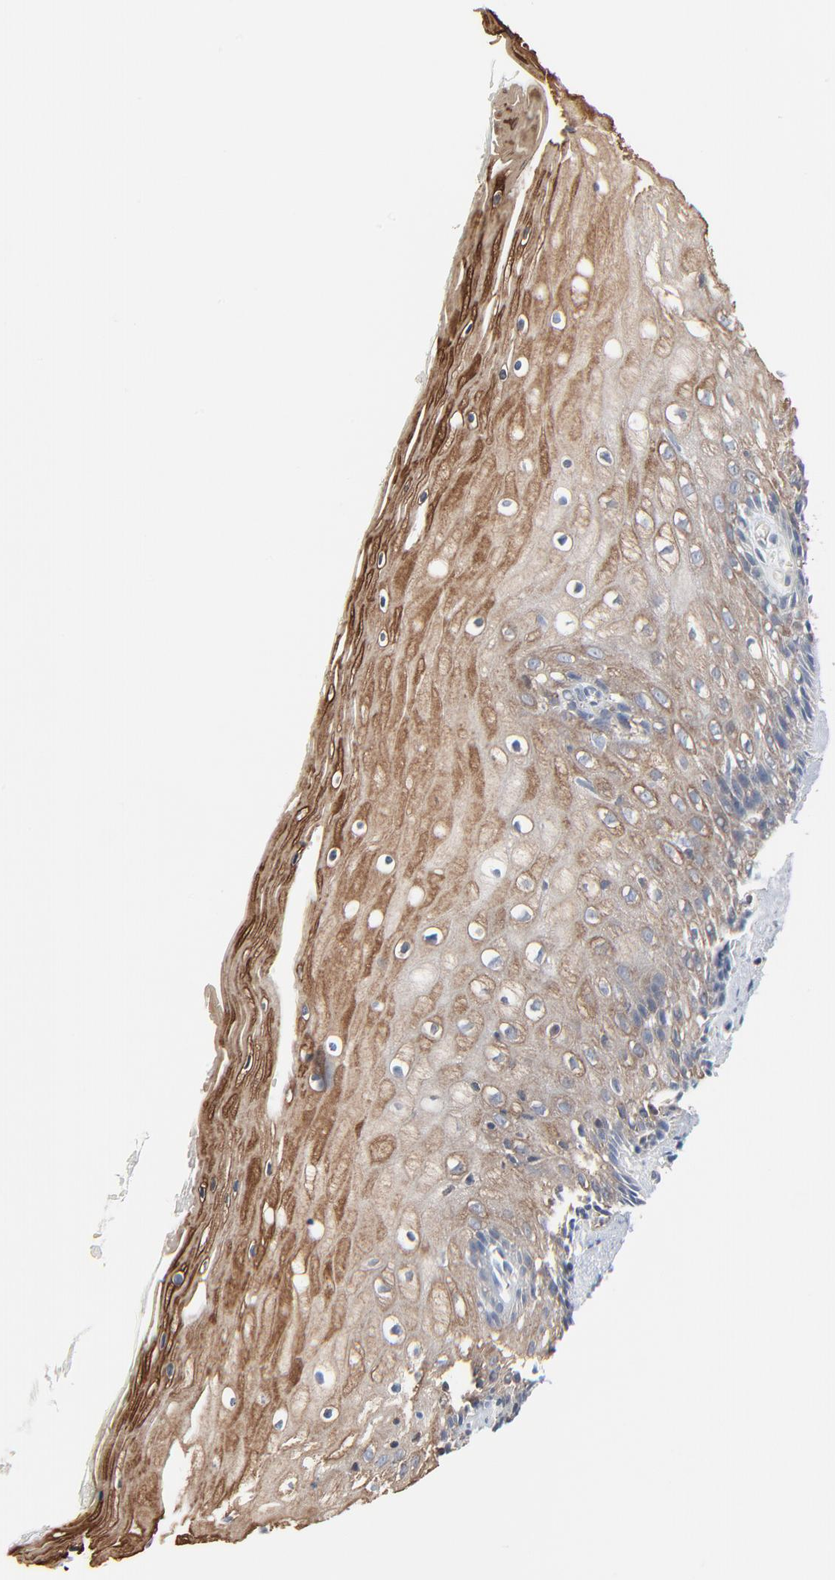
{"staining": {"intensity": "moderate", "quantity": ">75%", "location": "cytoplasmic/membranous"}, "tissue": "vagina", "cell_type": "Squamous epithelial cells", "image_type": "normal", "snomed": [{"axis": "morphology", "description": "Normal tissue, NOS"}, {"axis": "topography", "description": "Vagina"}], "caption": "IHC image of unremarkable vagina: human vagina stained using immunohistochemistry (IHC) reveals medium levels of moderate protein expression localized specifically in the cytoplasmic/membranous of squamous epithelial cells, appearing as a cytoplasmic/membranous brown color.", "gene": "OPTN", "patient": {"sex": "female", "age": 46}}